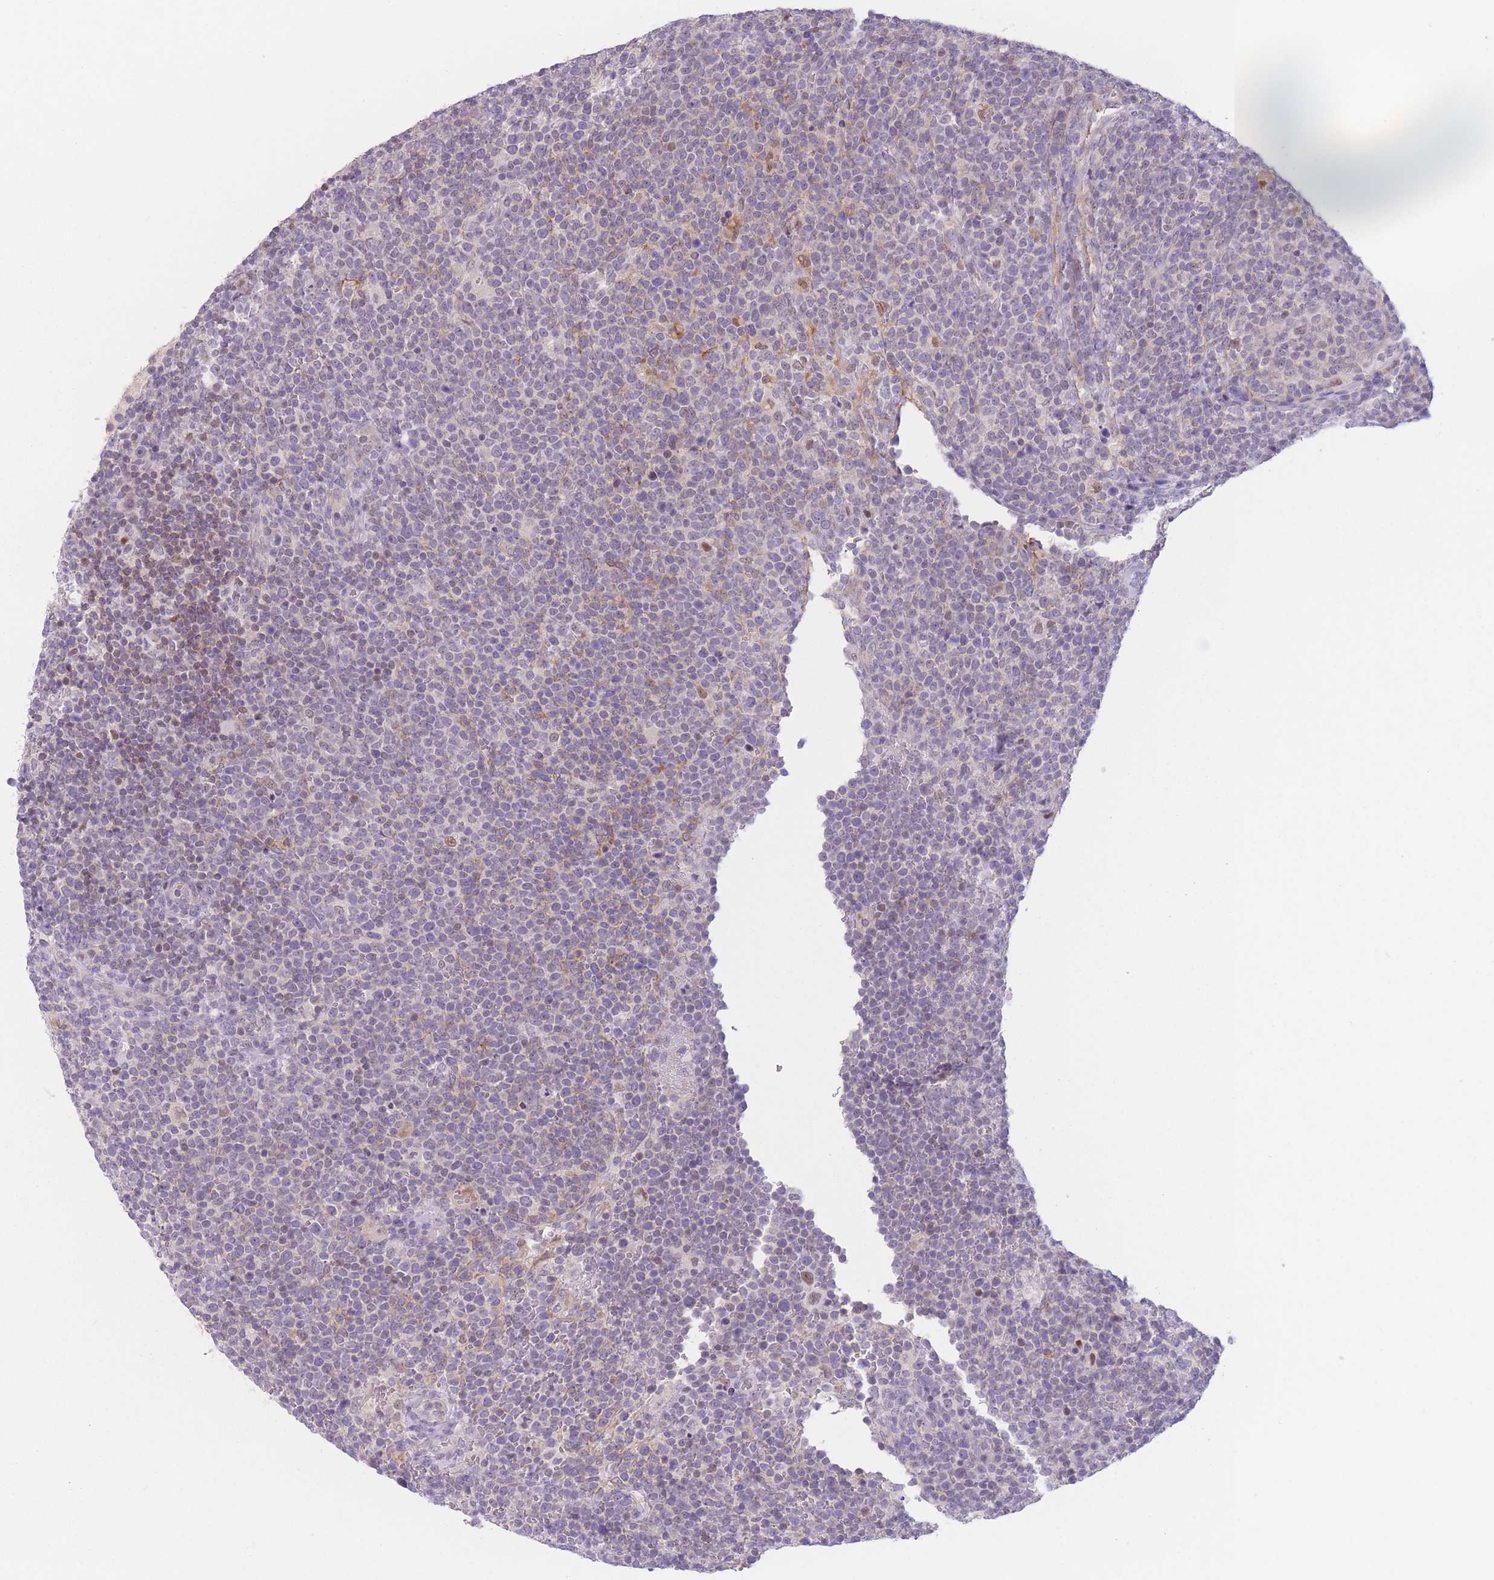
{"staining": {"intensity": "negative", "quantity": "none", "location": "none"}, "tissue": "lymphoma", "cell_type": "Tumor cells", "image_type": "cancer", "snomed": [{"axis": "morphology", "description": "Malignant lymphoma, non-Hodgkin's type, High grade"}, {"axis": "topography", "description": "Lymph node"}], "caption": "DAB (3,3'-diaminobenzidine) immunohistochemical staining of human high-grade malignant lymphoma, non-Hodgkin's type reveals no significant positivity in tumor cells.", "gene": "ZNF439", "patient": {"sex": "male", "age": 61}}